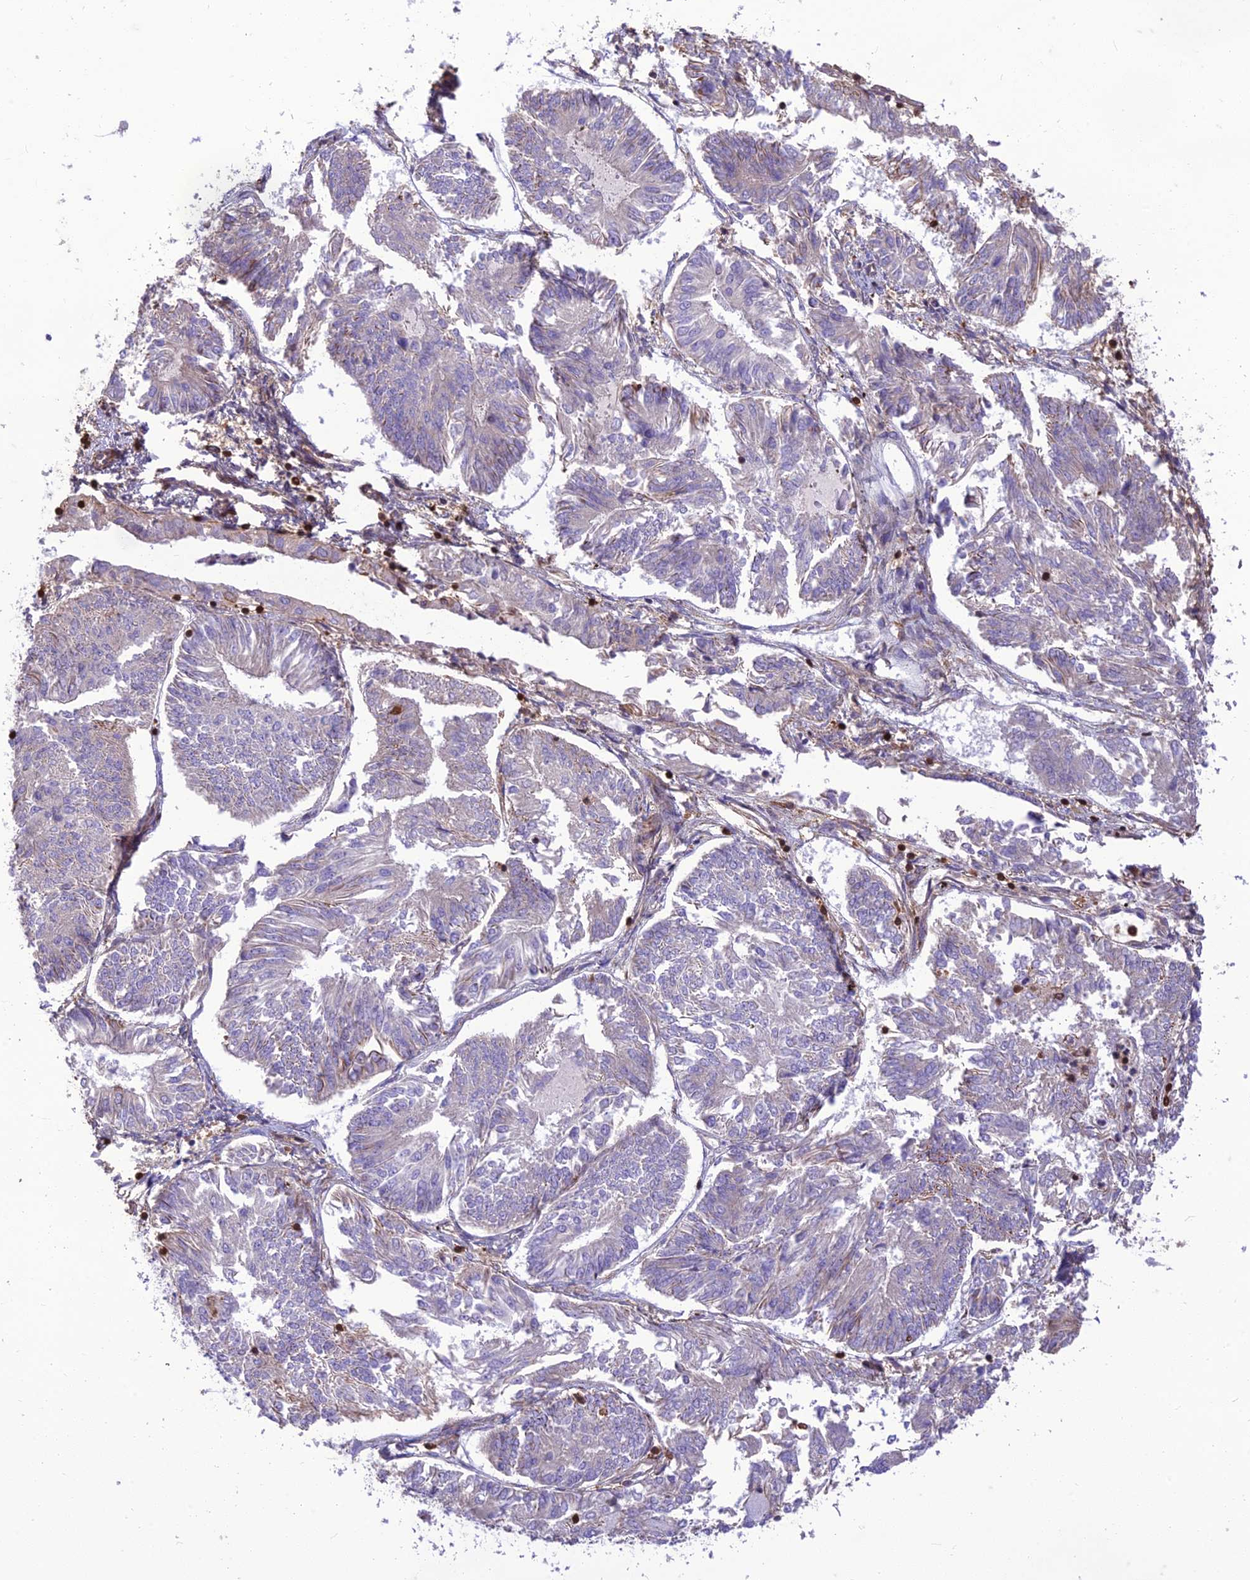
{"staining": {"intensity": "negative", "quantity": "none", "location": "none"}, "tissue": "endometrial cancer", "cell_type": "Tumor cells", "image_type": "cancer", "snomed": [{"axis": "morphology", "description": "Adenocarcinoma, NOS"}, {"axis": "topography", "description": "Endometrium"}], "caption": "There is no significant positivity in tumor cells of endometrial cancer (adenocarcinoma).", "gene": "HPSE2", "patient": {"sex": "female", "age": 58}}